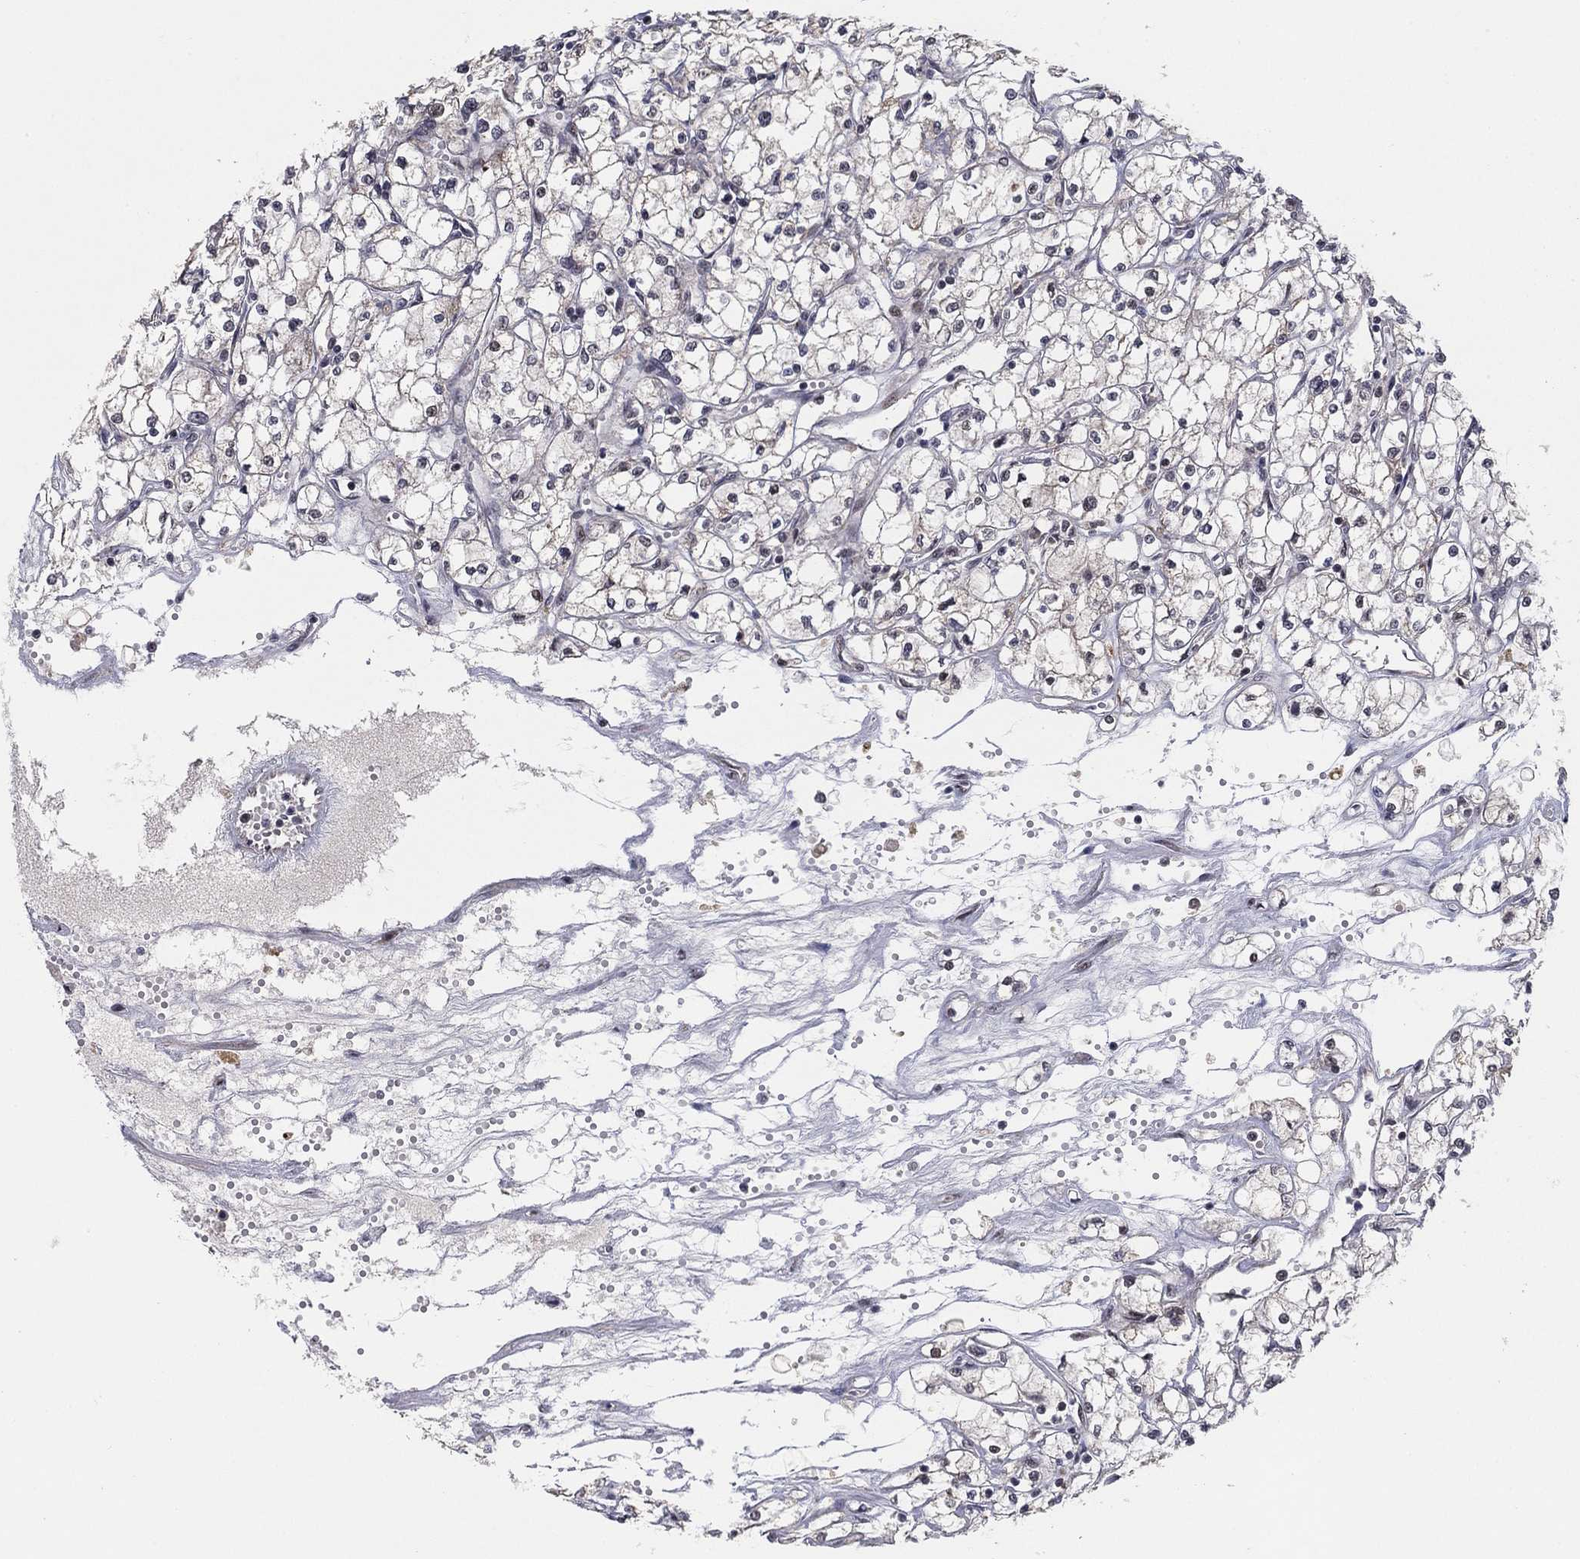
{"staining": {"intensity": "negative", "quantity": "none", "location": "none"}, "tissue": "renal cancer", "cell_type": "Tumor cells", "image_type": "cancer", "snomed": [{"axis": "morphology", "description": "Adenocarcinoma, NOS"}, {"axis": "topography", "description": "Kidney"}], "caption": "High magnification brightfield microscopy of adenocarcinoma (renal) stained with DAB (brown) and counterstained with hematoxylin (blue): tumor cells show no significant expression. Nuclei are stained in blue.", "gene": "ZNF395", "patient": {"sex": "male", "age": 67}}